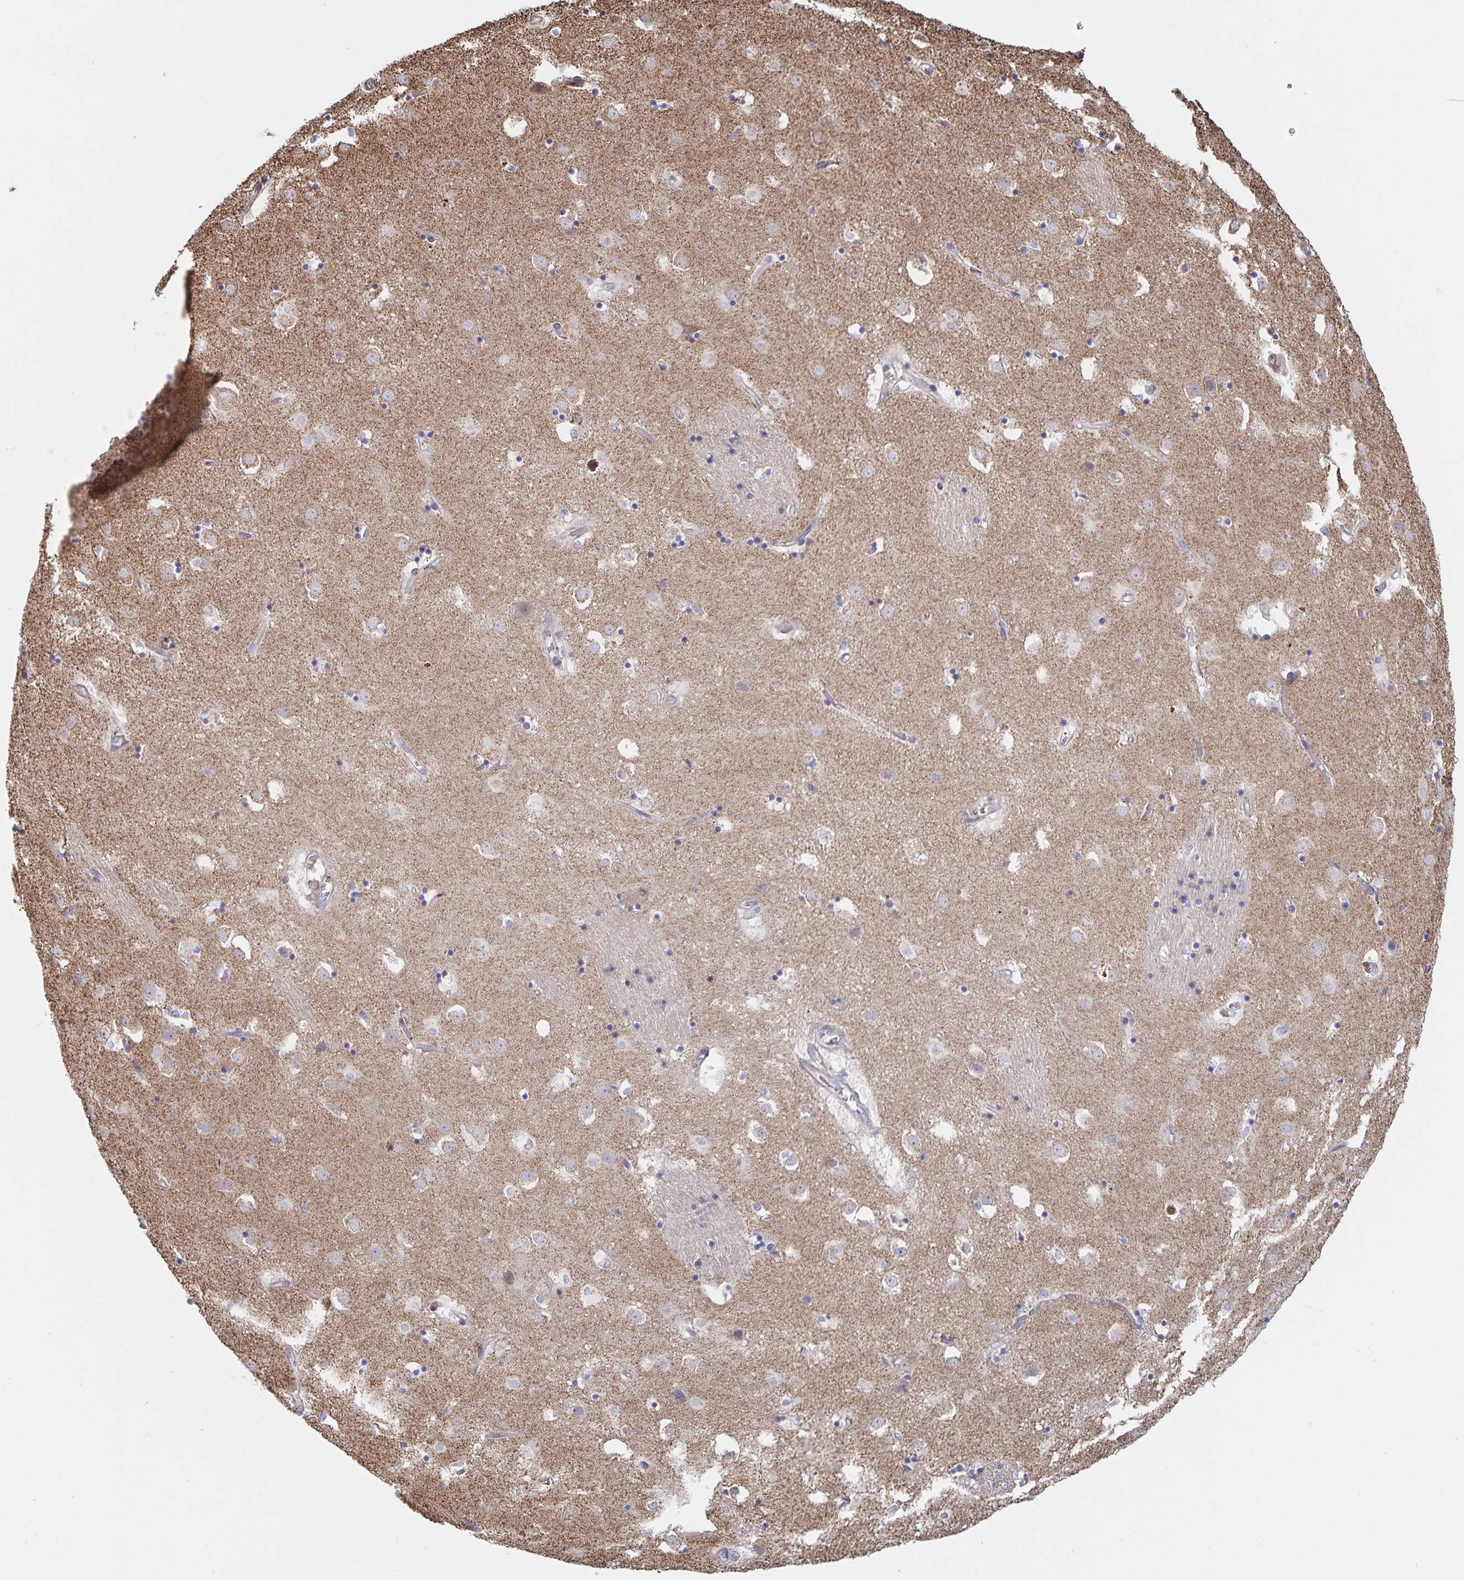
{"staining": {"intensity": "negative", "quantity": "none", "location": "none"}, "tissue": "caudate", "cell_type": "Glial cells", "image_type": "normal", "snomed": [{"axis": "morphology", "description": "Normal tissue, NOS"}, {"axis": "topography", "description": "Lateral ventricle wall"}], "caption": "DAB (3,3'-diaminobenzidine) immunohistochemical staining of normal caudate demonstrates no significant staining in glial cells.", "gene": "ACACA", "patient": {"sex": "male", "age": 58}}